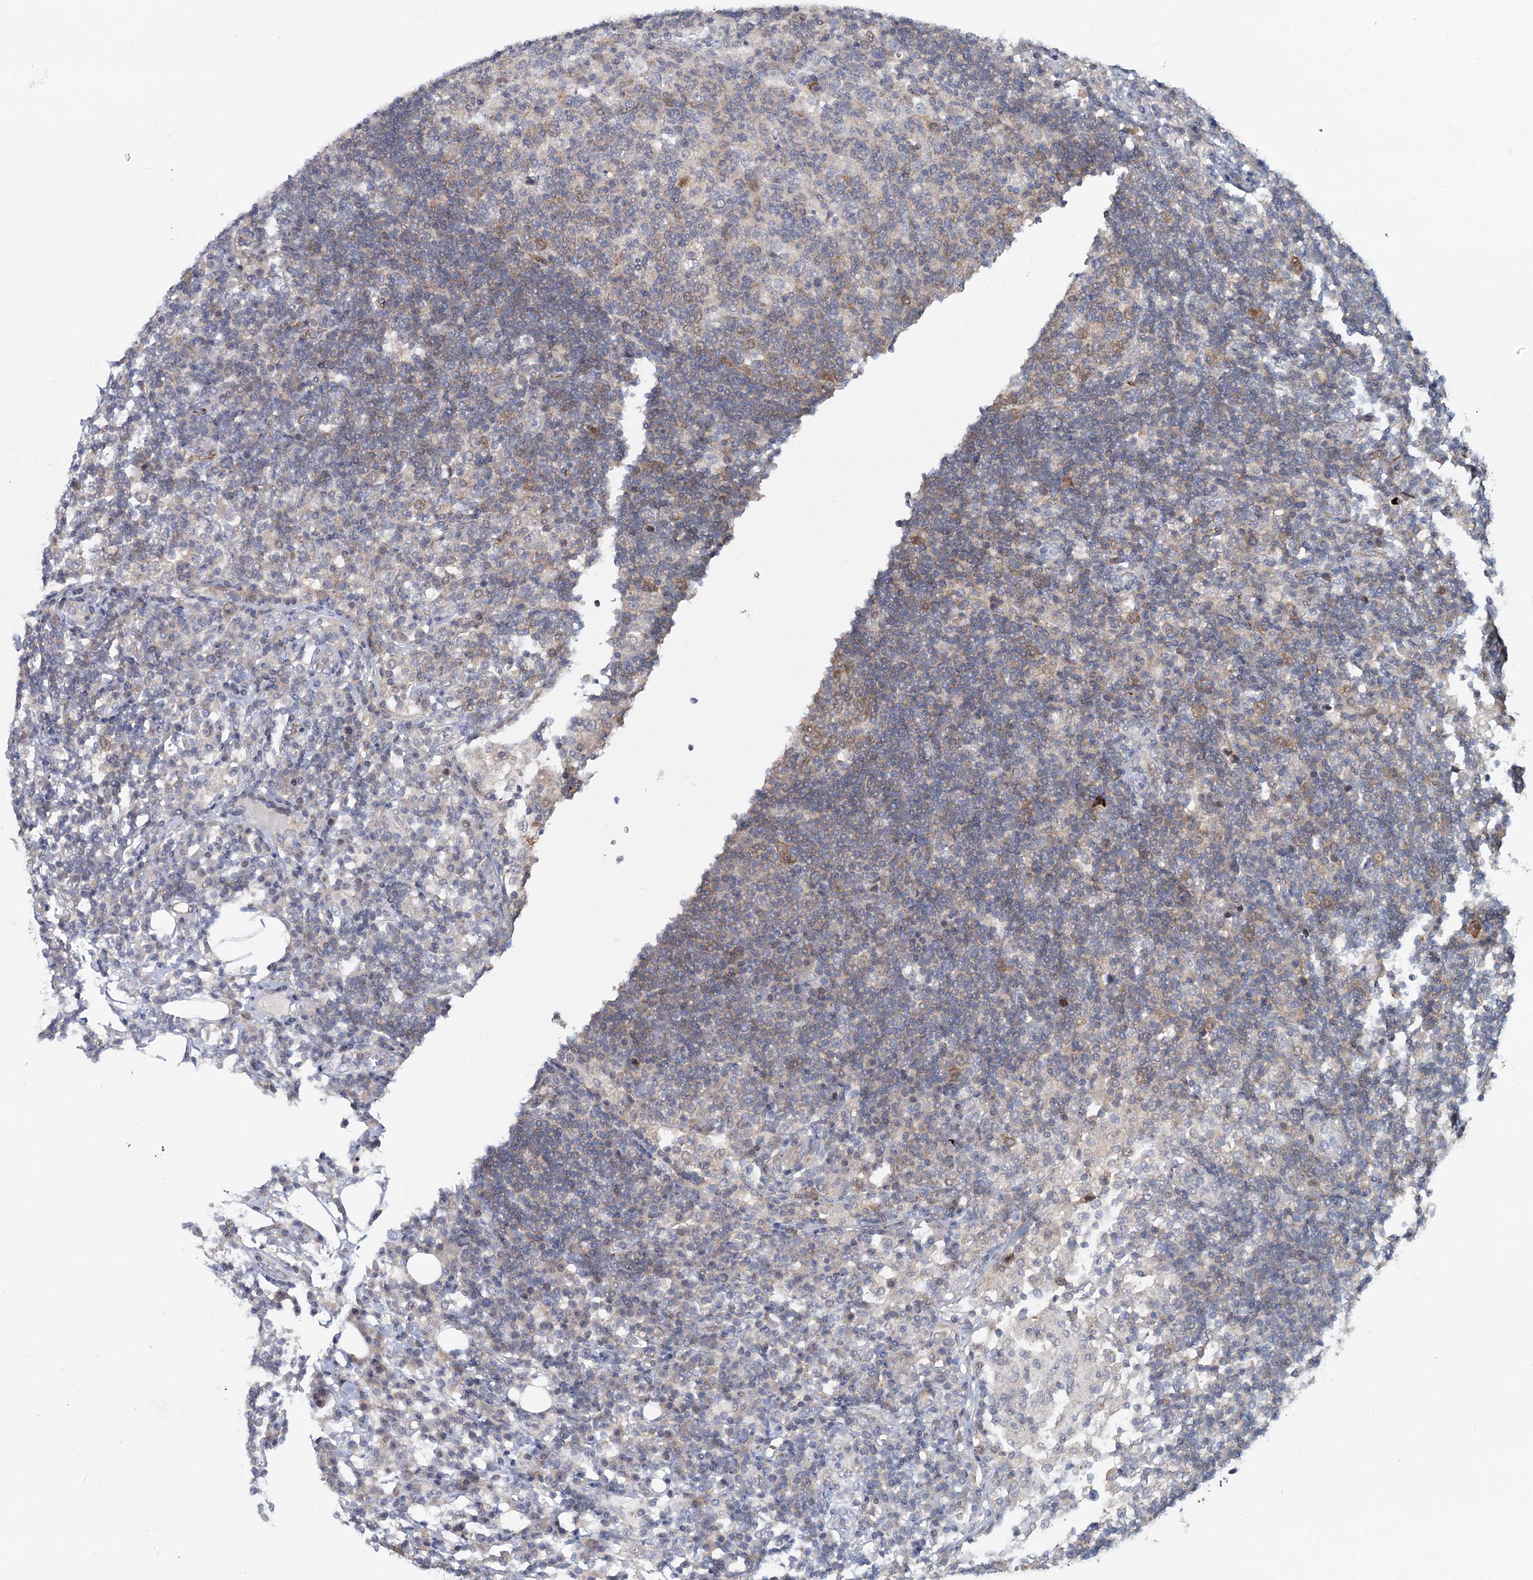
{"staining": {"intensity": "weak", "quantity": "<25%", "location": "cytoplasmic/membranous"}, "tissue": "lymph node", "cell_type": "Germinal center cells", "image_type": "normal", "snomed": [{"axis": "morphology", "description": "Normal tissue, NOS"}, {"axis": "topography", "description": "Lymph node"}], "caption": "Immunohistochemistry of unremarkable human lymph node exhibits no staining in germinal center cells. The staining is performed using DAB brown chromogen with nuclei counter-stained in using hematoxylin.", "gene": "MAP3K13", "patient": {"sex": "female", "age": 53}}